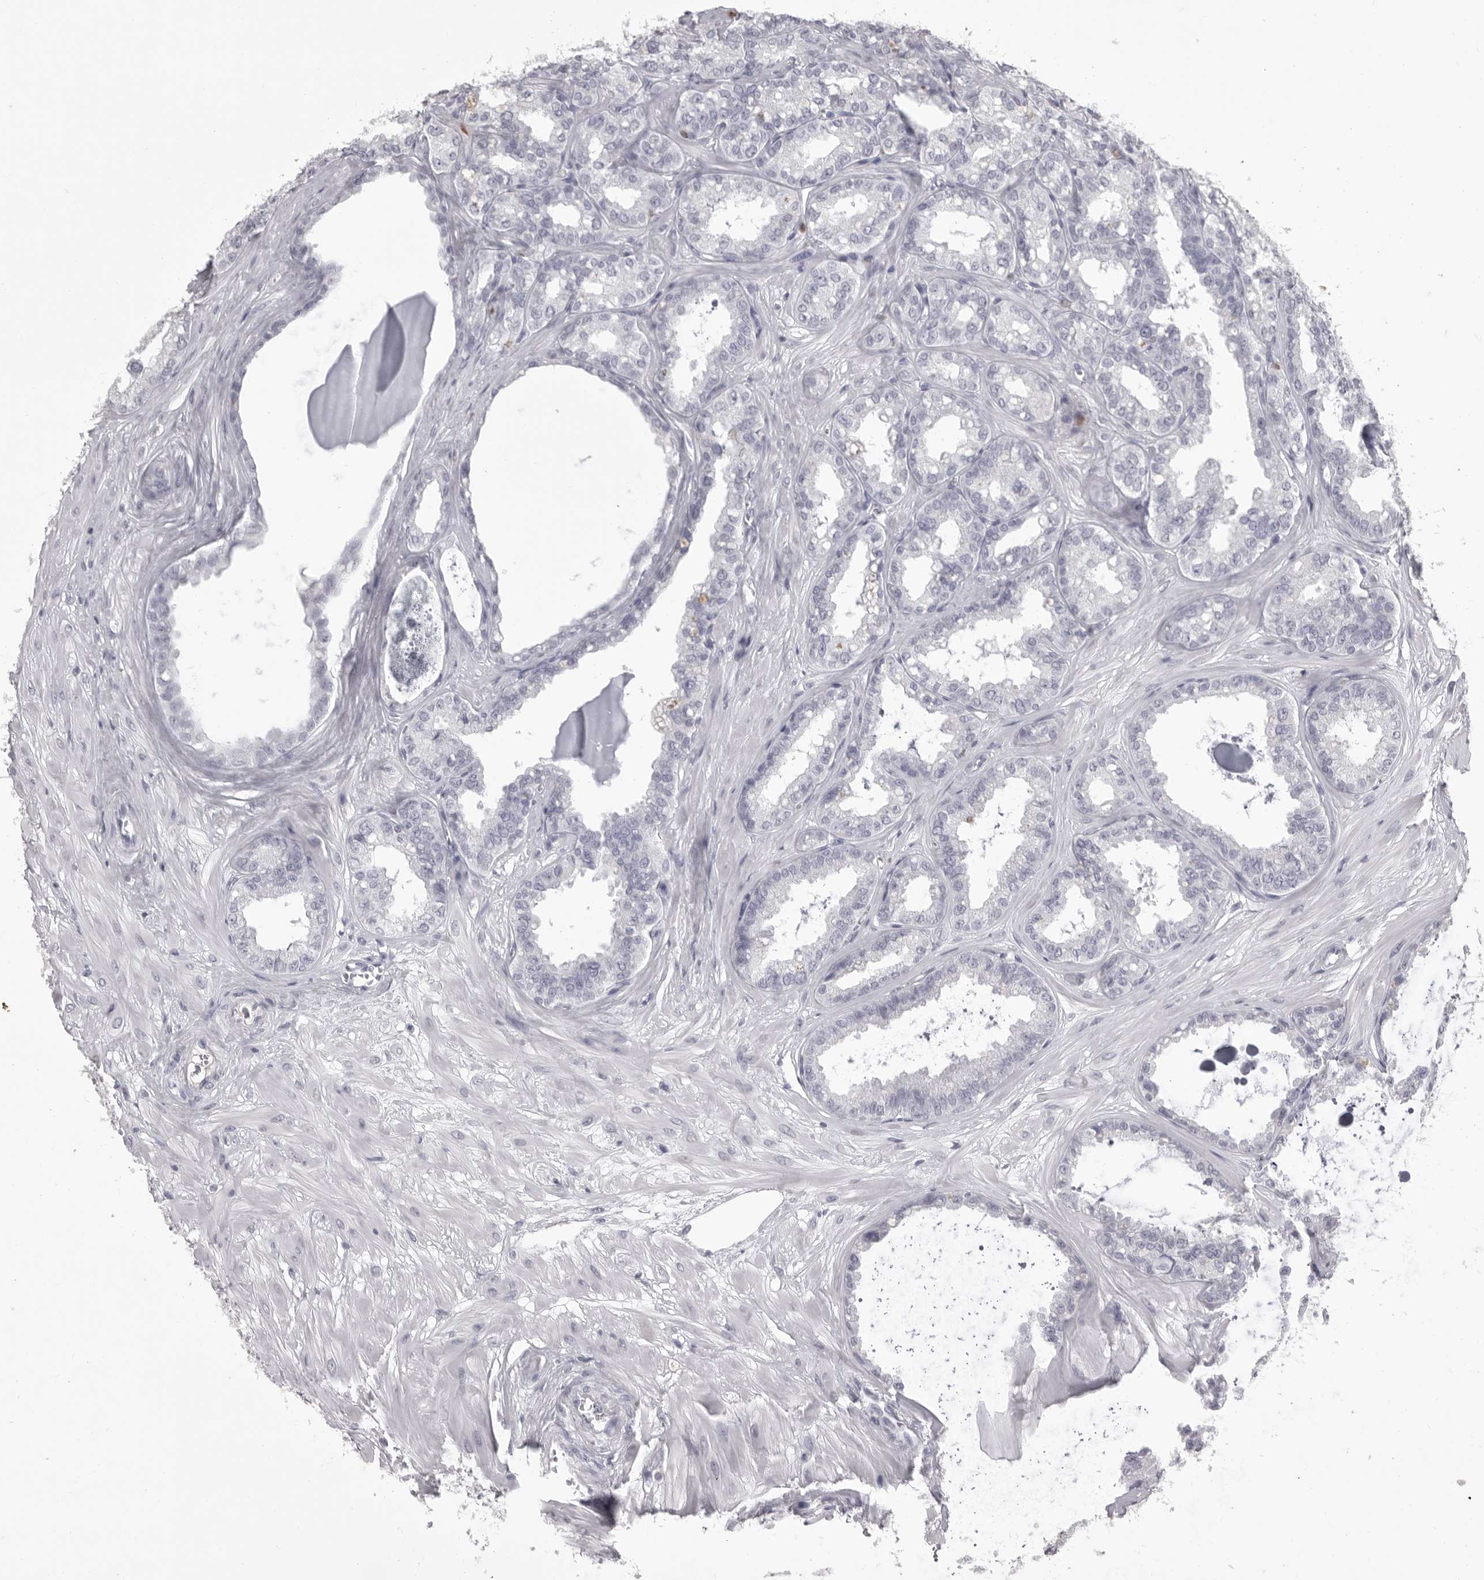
{"staining": {"intensity": "negative", "quantity": "none", "location": "none"}, "tissue": "seminal vesicle", "cell_type": "Glandular cells", "image_type": "normal", "snomed": [{"axis": "morphology", "description": "Normal tissue, NOS"}, {"axis": "topography", "description": "Prostate"}, {"axis": "topography", "description": "Seminal veicle"}], "caption": "Immunohistochemical staining of normal seminal vesicle demonstrates no significant staining in glandular cells.", "gene": "GNLY", "patient": {"sex": "male", "age": 51}}